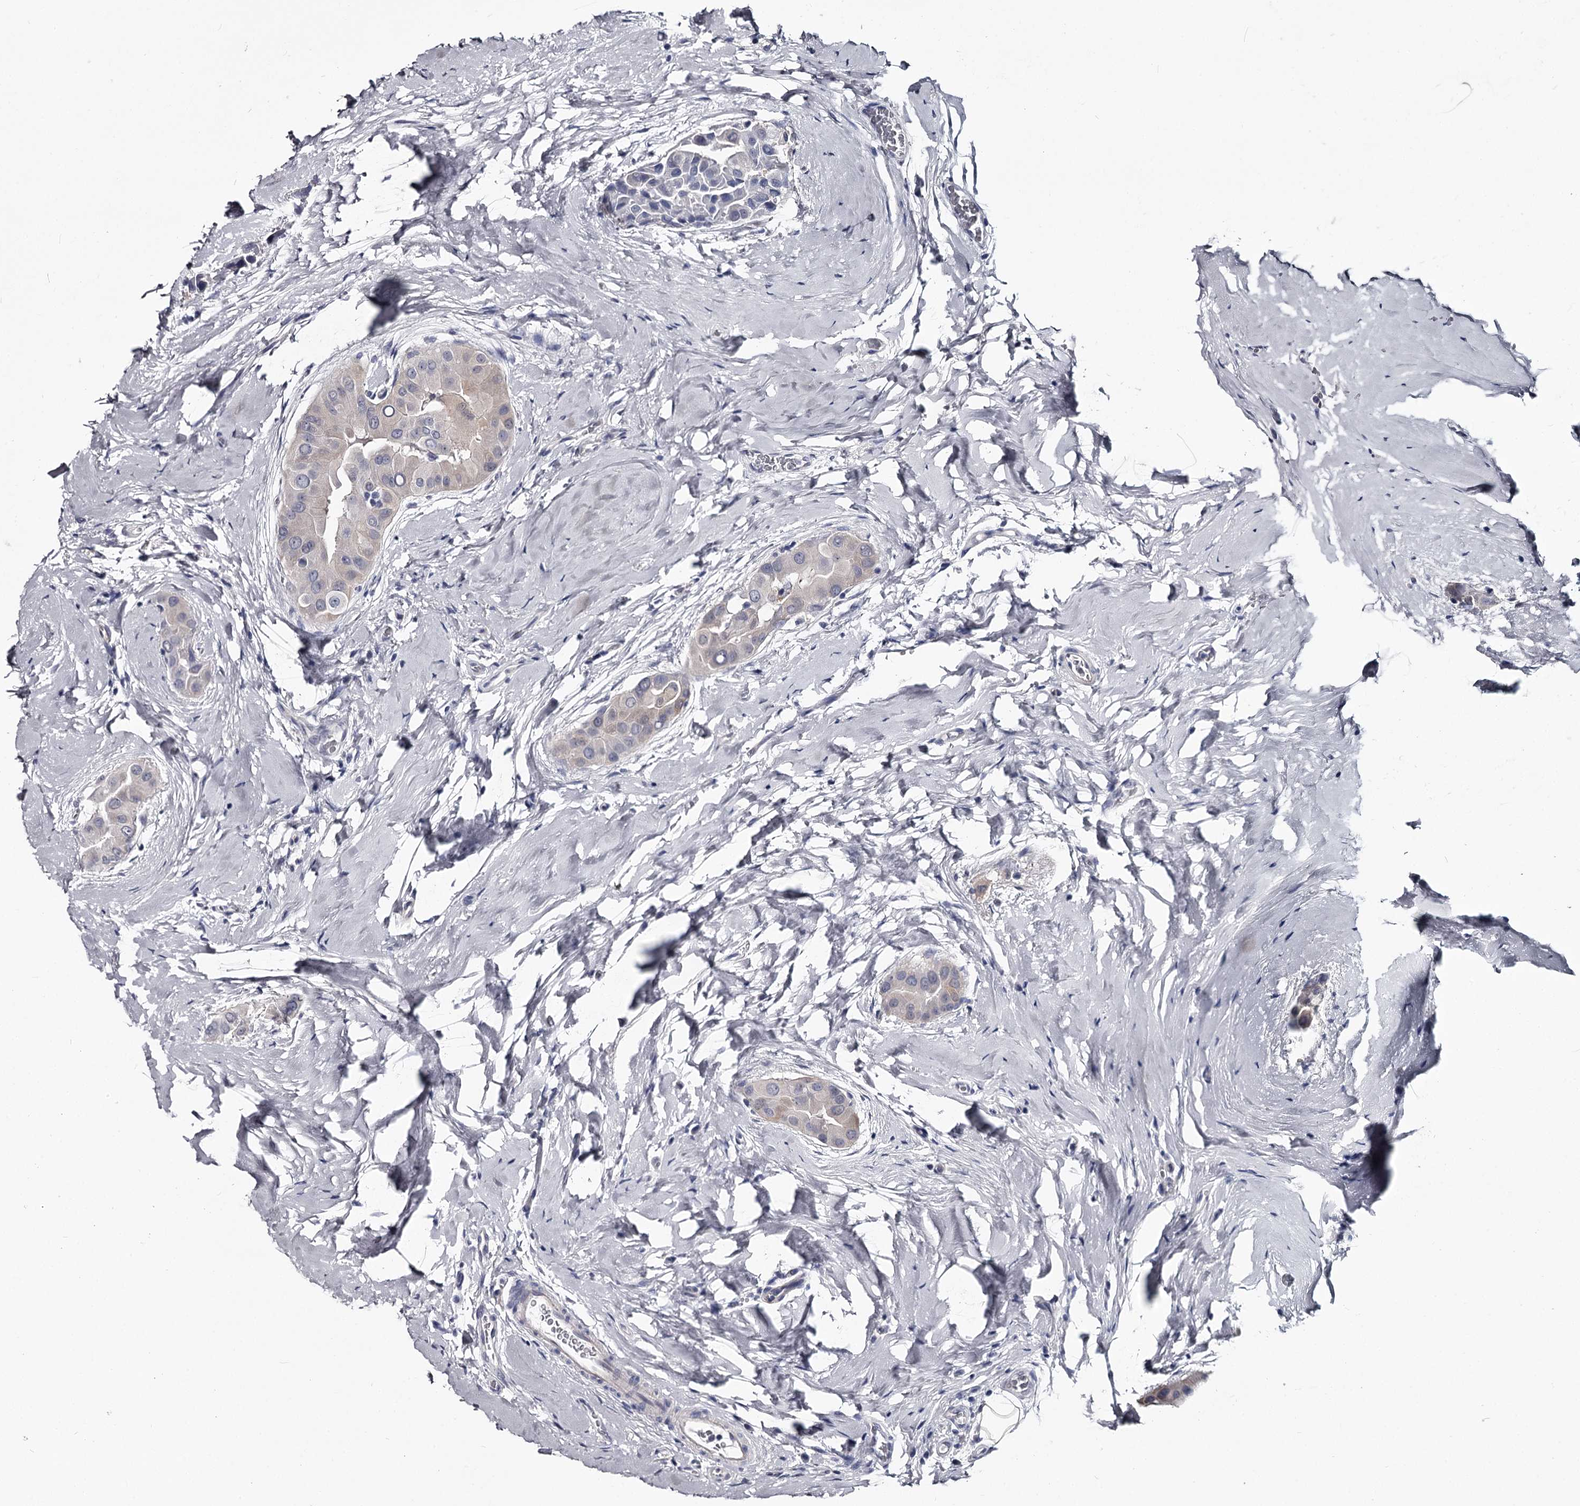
{"staining": {"intensity": "weak", "quantity": "<25%", "location": "cytoplasmic/membranous"}, "tissue": "thyroid cancer", "cell_type": "Tumor cells", "image_type": "cancer", "snomed": [{"axis": "morphology", "description": "Papillary adenocarcinoma, NOS"}, {"axis": "topography", "description": "Thyroid gland"}], "caption": "The micrograph displays no significant positivity in tumor cells of thyroid papillary adenocarcinoma.", "gene": "GSTO1", "patient": {"sex": "male", "age": 33}}